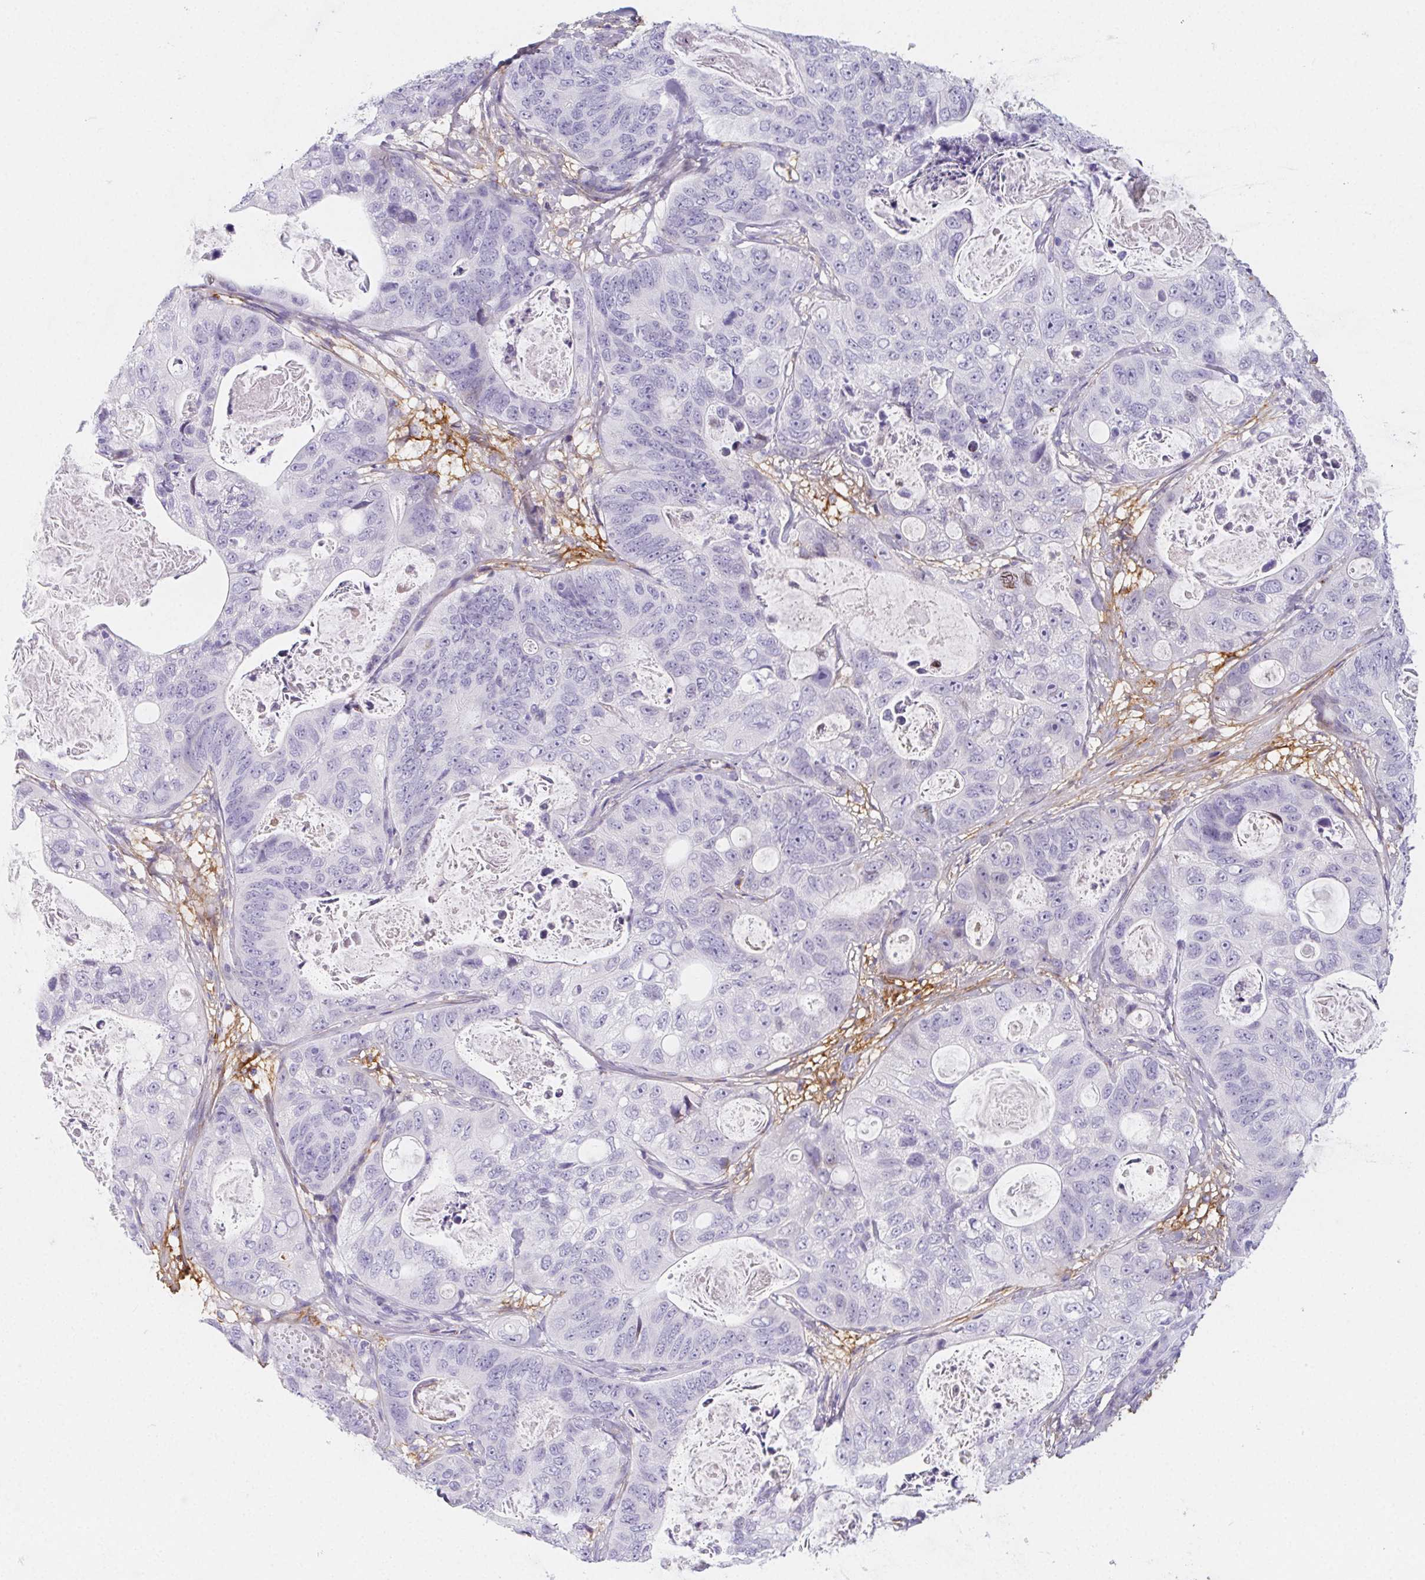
{"staining": {"intensity": "negative", "quantity": "none", "location": "none"}, "tissue": "stomach cancer", "cell_type": "Tumor cells", "image_type": "cancer", "snomed": [{"axis": "morphology", "description": "Normal tissue, NOS"}, {"axis": "morphology", "description": "Adenocarcinoma, NOS"}, {"axis": "topography", "description": "Stomach"}], "caption": "IHC photomicrograph of neoplastic tissue: stomach adenocarcinoma stained with DAB (3,3'-diaminobenzidine) reveals no significant protein positivity in tumor cells.", "gene": "ITIH2", "patient": {"sex": "female", "age": 89}}